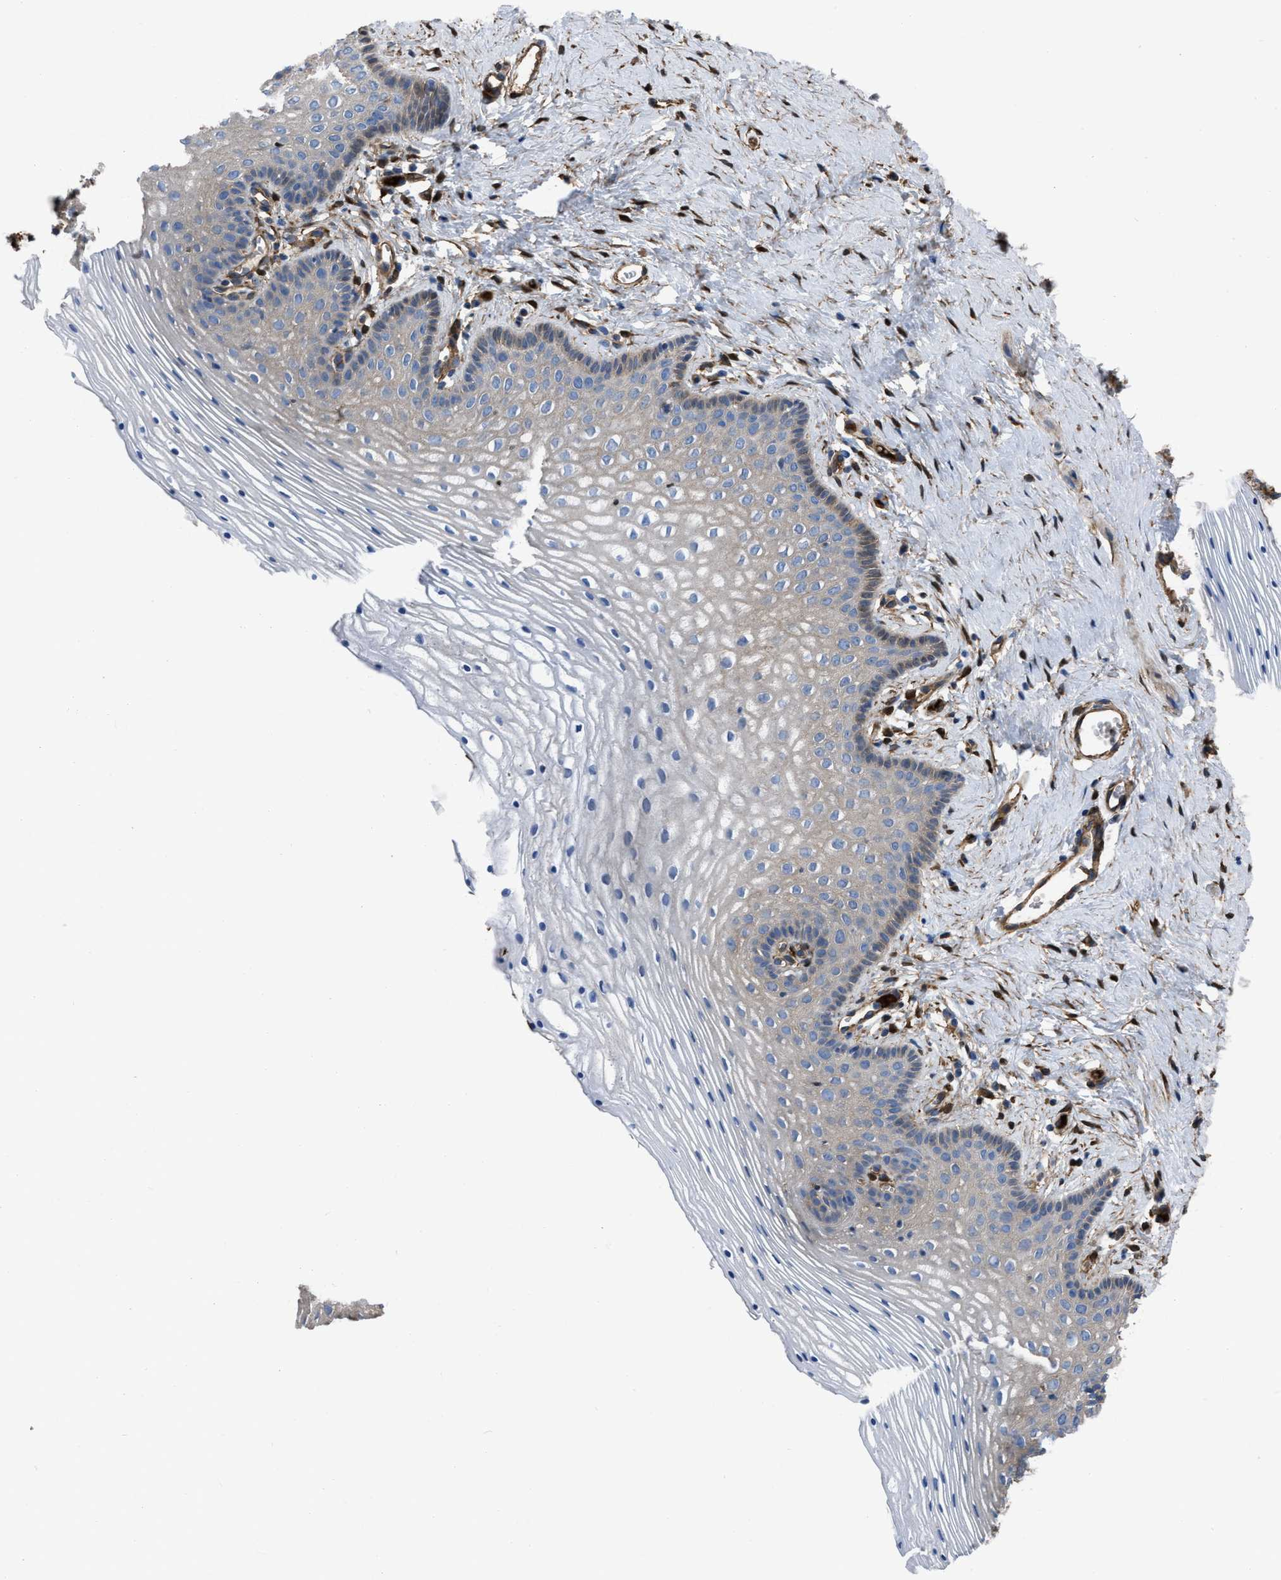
{"staining": {"intensity": "moderate", "quantity": "<25%", "location": "cytoplasmic/membranous"}, "tissue": "vagina", "cell_type": "Squamous epithelial cells", "image_type": "normal", "snomed": [{"axis": "morphology", "description": "Normal tissue, NOS"}, {"axis": "topography", "description": "Vagina"}], "caption": "About <25% of squamous epithelial cells in normal vagina reveal moderate cytoplasmic/membranous protein positivity as visualized by brown immunohistochemical staining.", "gene": "TRIOBP", "patient": {"sex": "female", "age": 32}}